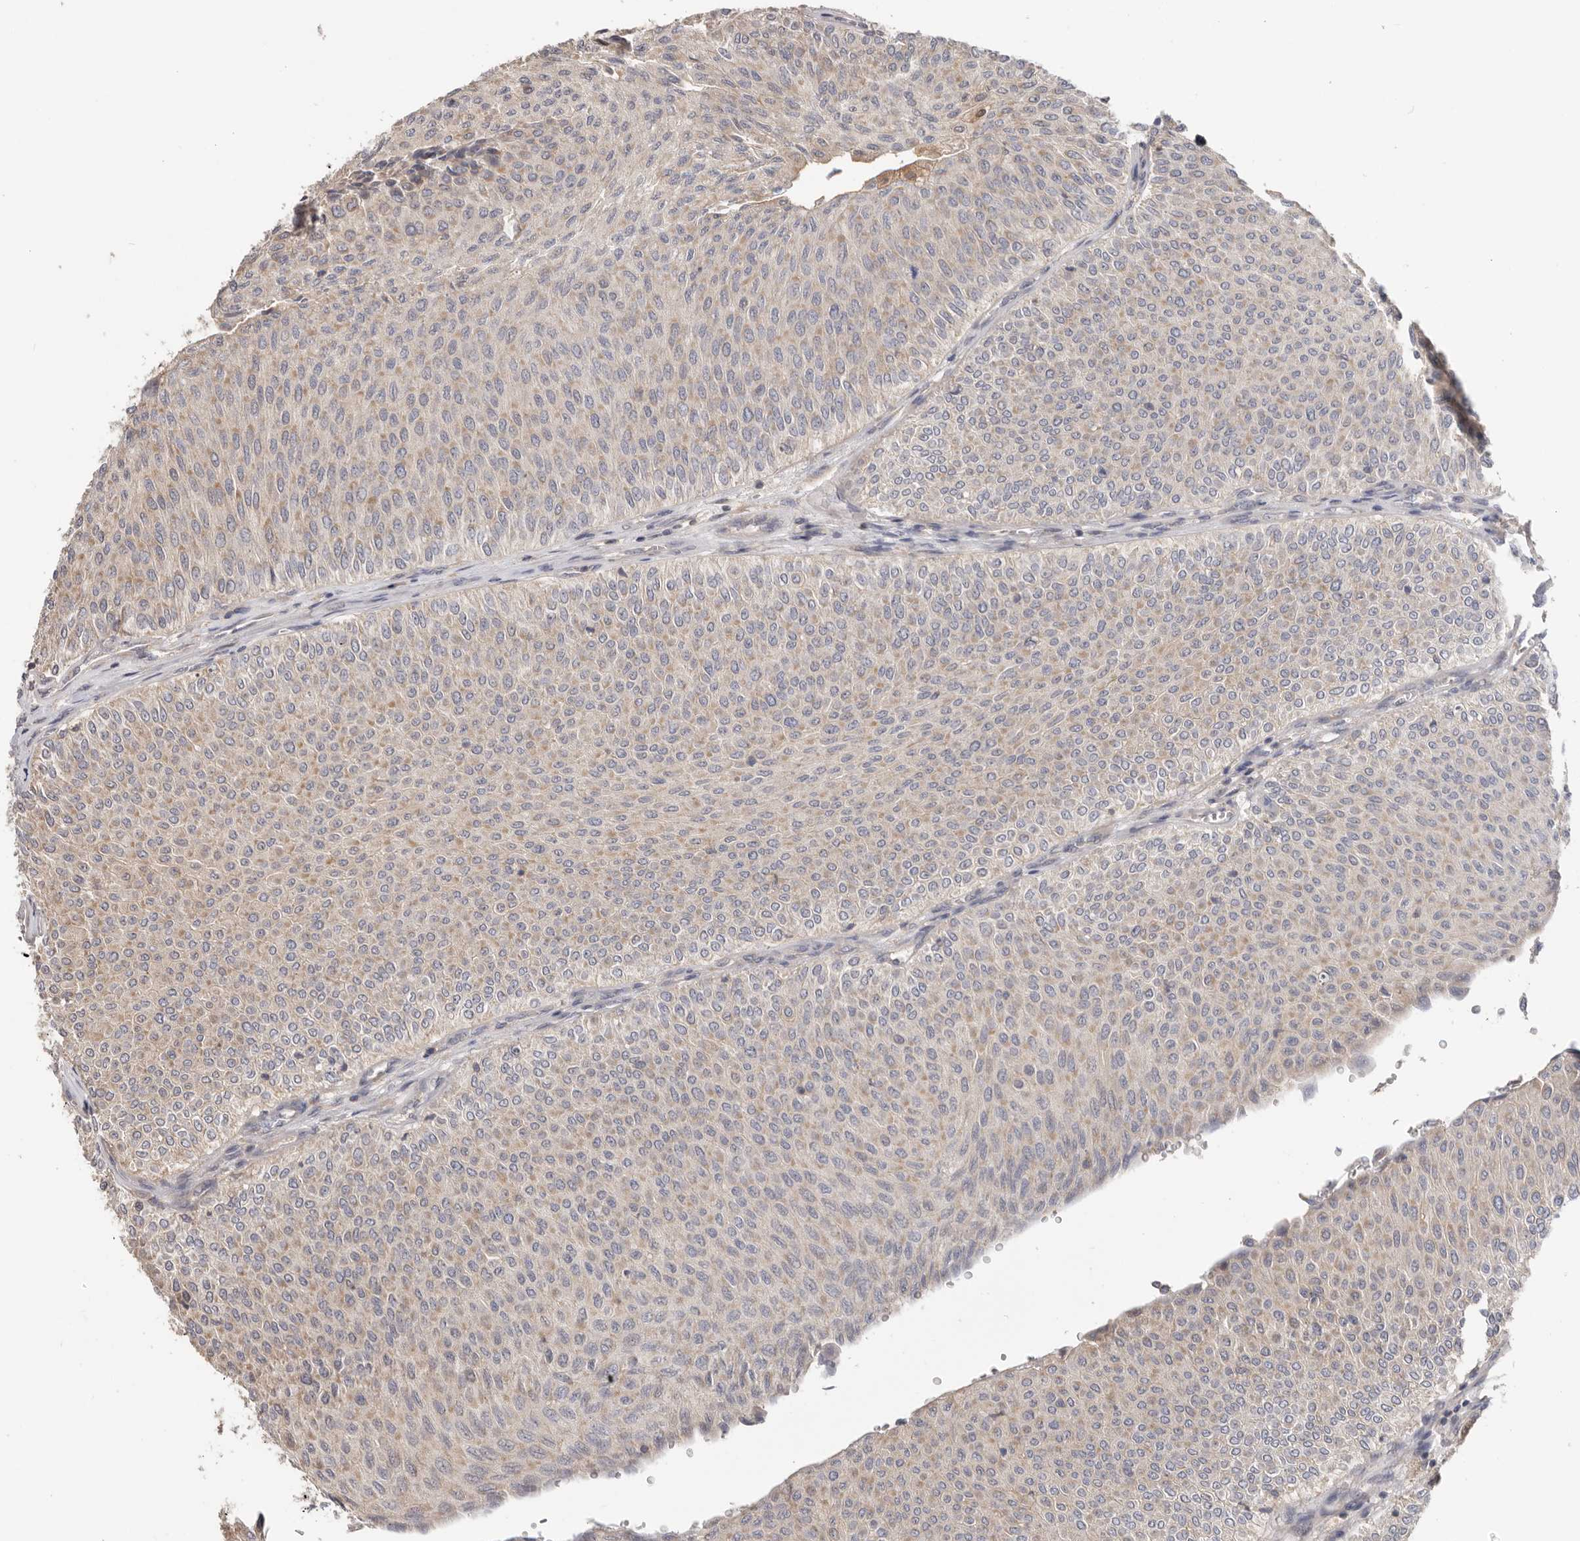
{"staining": {"intensity": "weak", "quantity": ">75%", "location": "cytoplasmic/membranous"}, "tissue": "urothelial cancer", "cell_type": "Tumor cells", "image_type": "cancer", "snomed": [{"axis": "morphology", "description": "Urothelial carcinoma, Low grade"}, {"axis": "topography", "description": "Urinary bladder"}], "caption": "Immunohistochemical staining of human low-grade urothelial carcinoma shows low levels of weak cytoplasmic/membranous protein positivity in about >75% of tumor cells.", "gene": "LRP6", "patient": {"sex": "male", "age": 78}}